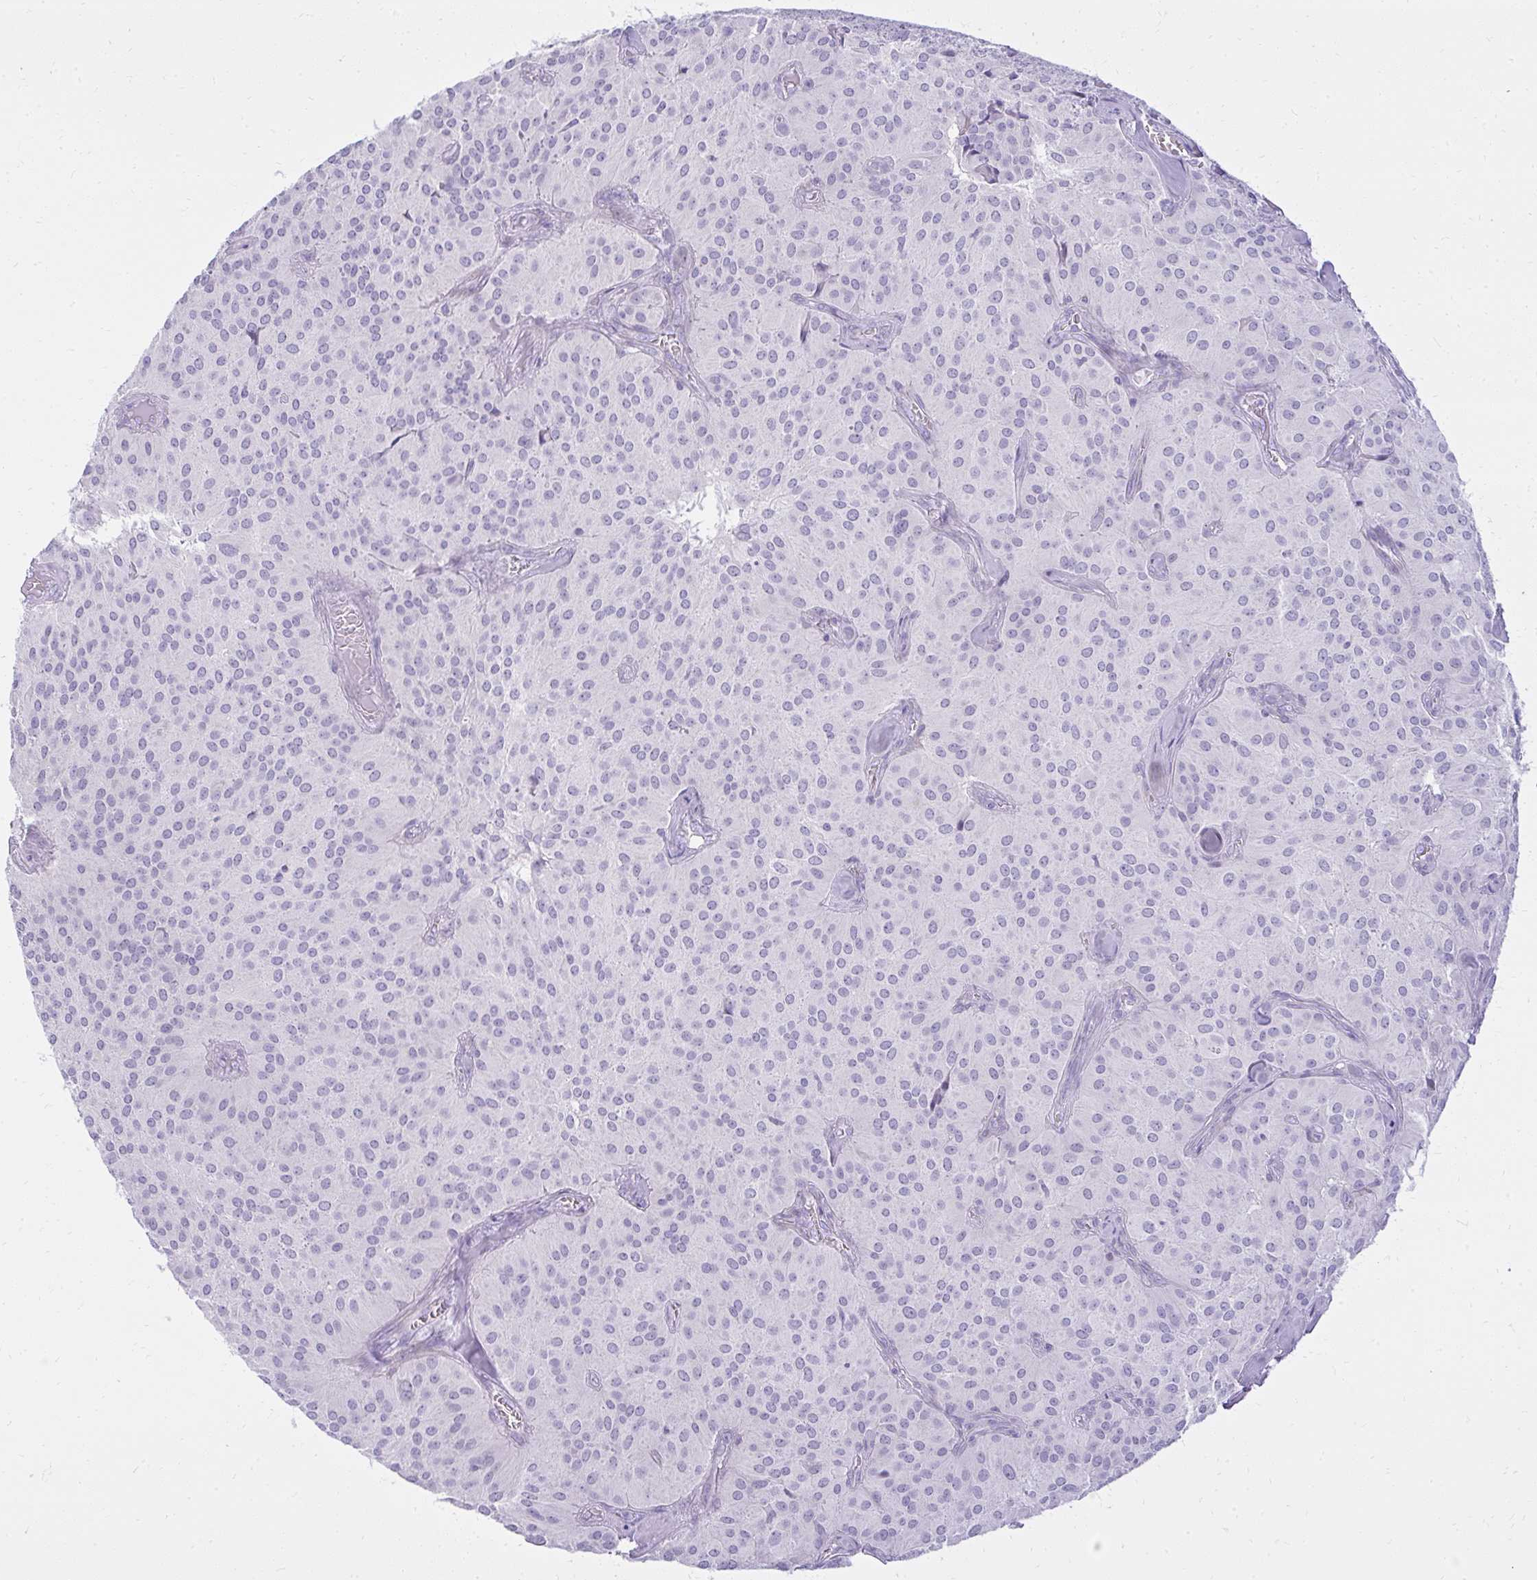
{"staining": {"intensity": "negative", "quantity": "none", "location": "none"}, "tissue": "glioma", "cell_type": "Tumor cells", "image_type": "cancer", "snomed": [{"axis": "morphology", "description": "Glioma, malignant, Low grade"}, {"axis": "topography", "description": "Brain"}], "caption": "Immunohistochemistry (IHC) histopathology image of glioma stained for a protein (brown), which shows no staining in tumor cells.", "gene": "PRAP1", "patient": {"sex": "male", "age": 42}}